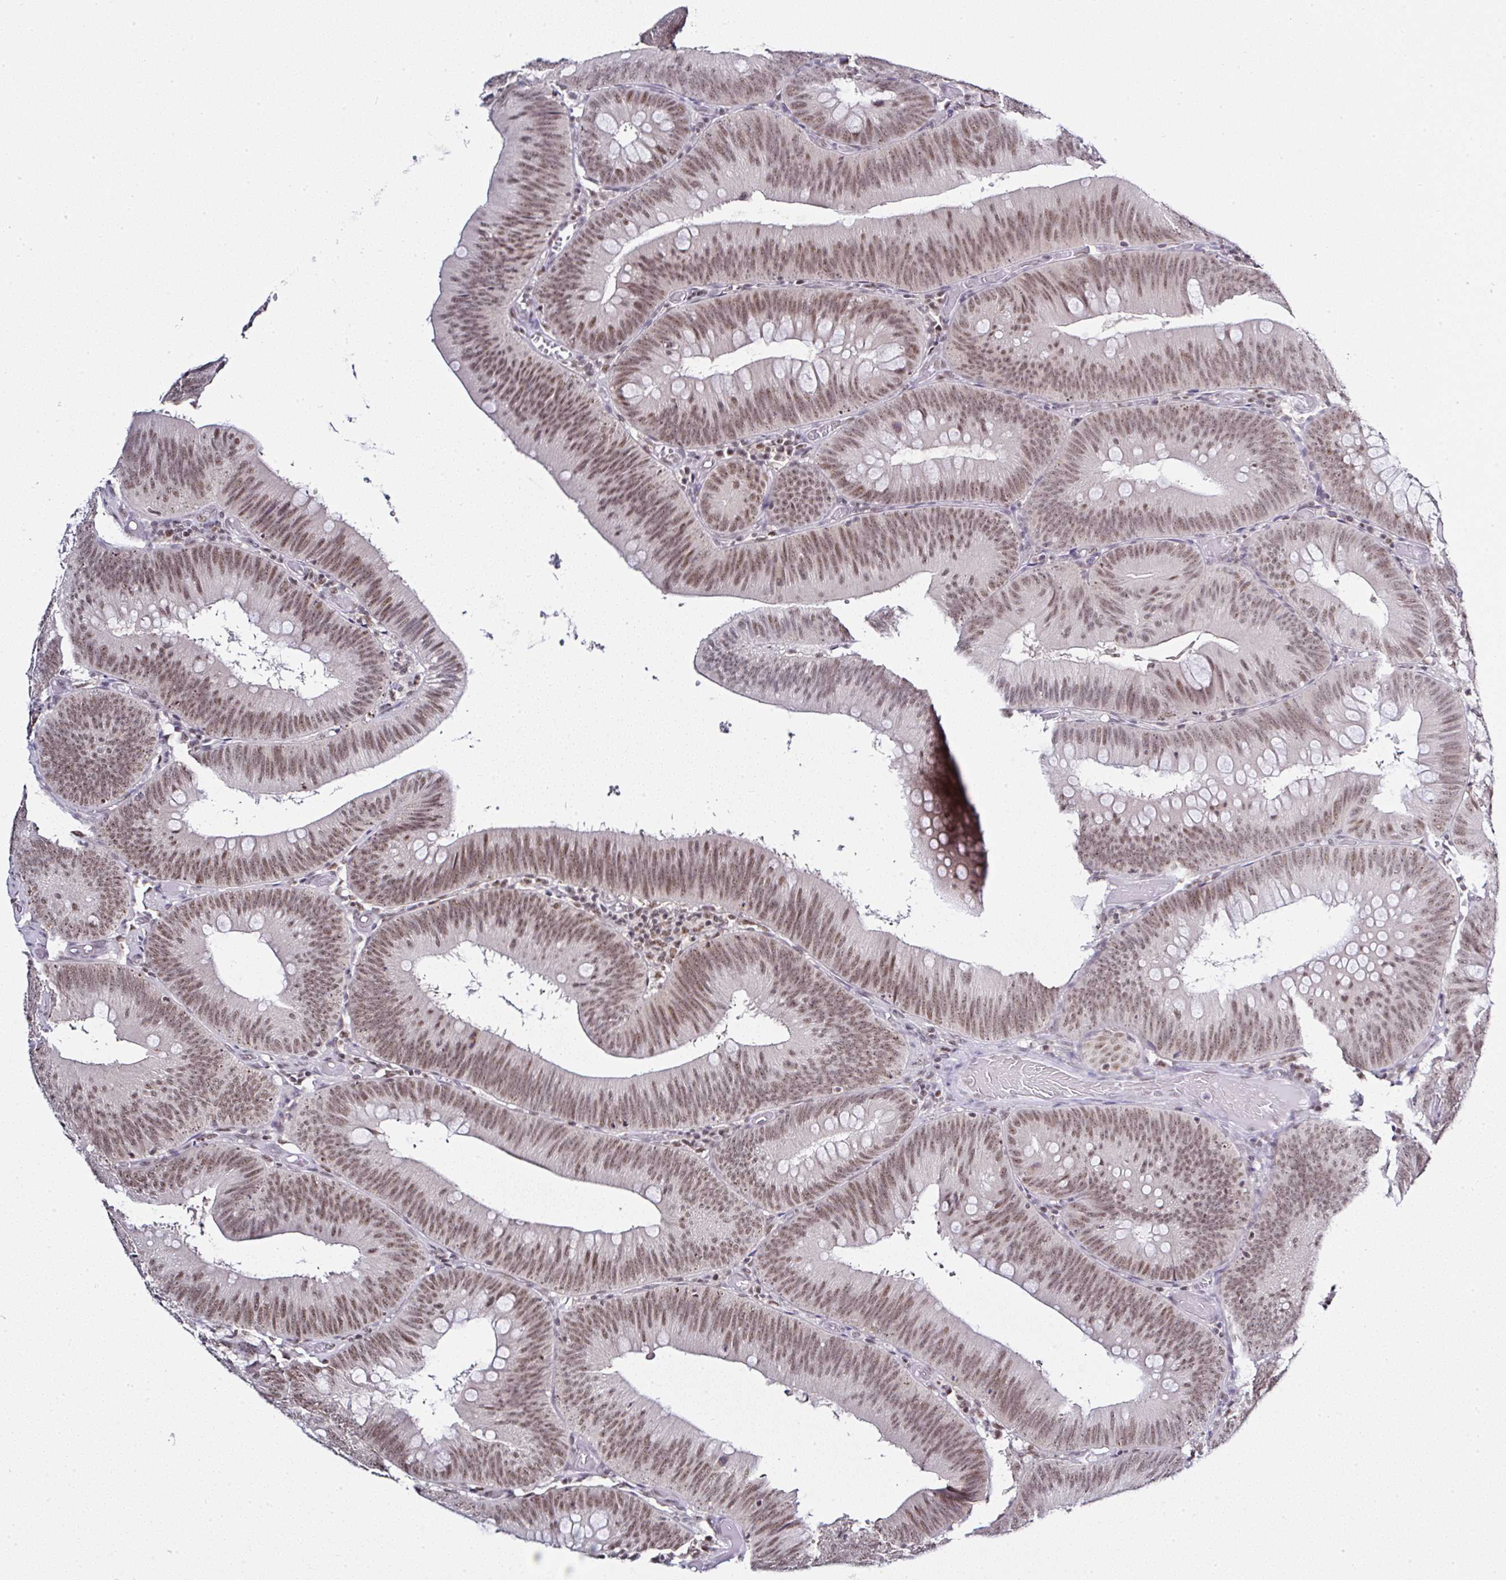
{"staining": {"intensity": "moderate", "quantity": ">75%", "location": "nuclear"}, "tissue": "colorectal cancer", "cell_type": "Tumor cells", "image_type": "cancer", "snomed": [{"axis": "morphology", "description": "Adenocarcinoma, NOS"}, {"axis": "topography", "description": "Colon"}], "caption": "Immunohistochemical staining of human colorectal cancer demonstrates medium levels of moderate nuclear staining in approximately >75% of tumor cells.", "gene": "PTPN2", "patient": {"sex": "male", "age": 84}}